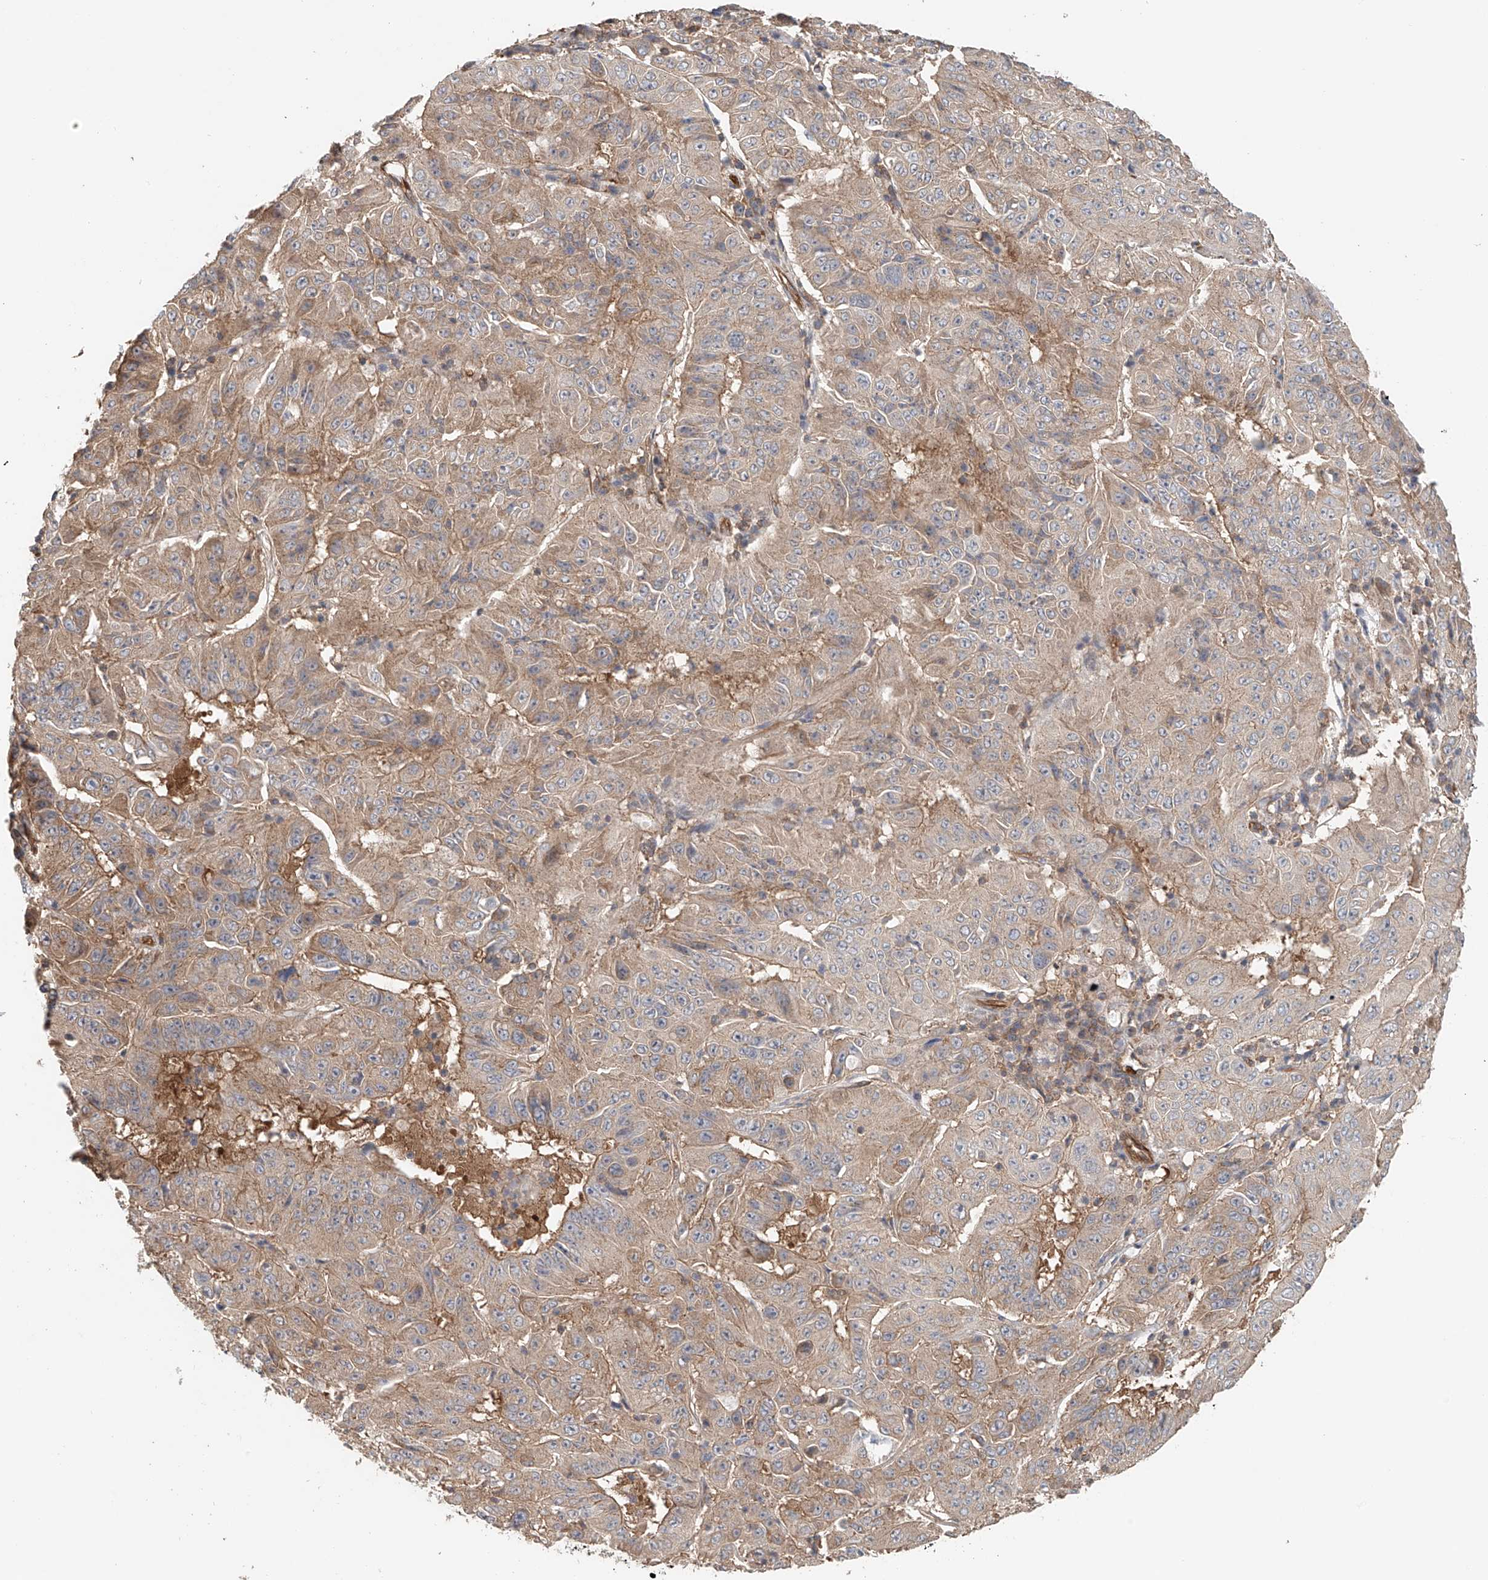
{"staining": {"intensity": "moderate", "quantity": ">75%", "location": "cytoplasmic/membranous"}, "tissue": "pancreatic cancer", "cell_type": "Tumor cells", "image_type": "cancer", "snomed": [{"axis": "morphology", "description": "Adenocarcinoma, NOS"}, {"axis": "topography", "description": "Pancreas"}], "caption": "Immunohistochemistry micrograph of neoplastic tissue: human pancreatic cancer (adenocarcinoma) stained using immunohistochemistry (IHC) demonstrates medium levels of moderate protein expression localized specifically in the cytoplasmic/membranous of tumor cells, appearing as a cytoplasmic/membranous brown color.", "gene": "FRYL", "patient": {"sex": "male", "age": 63}}